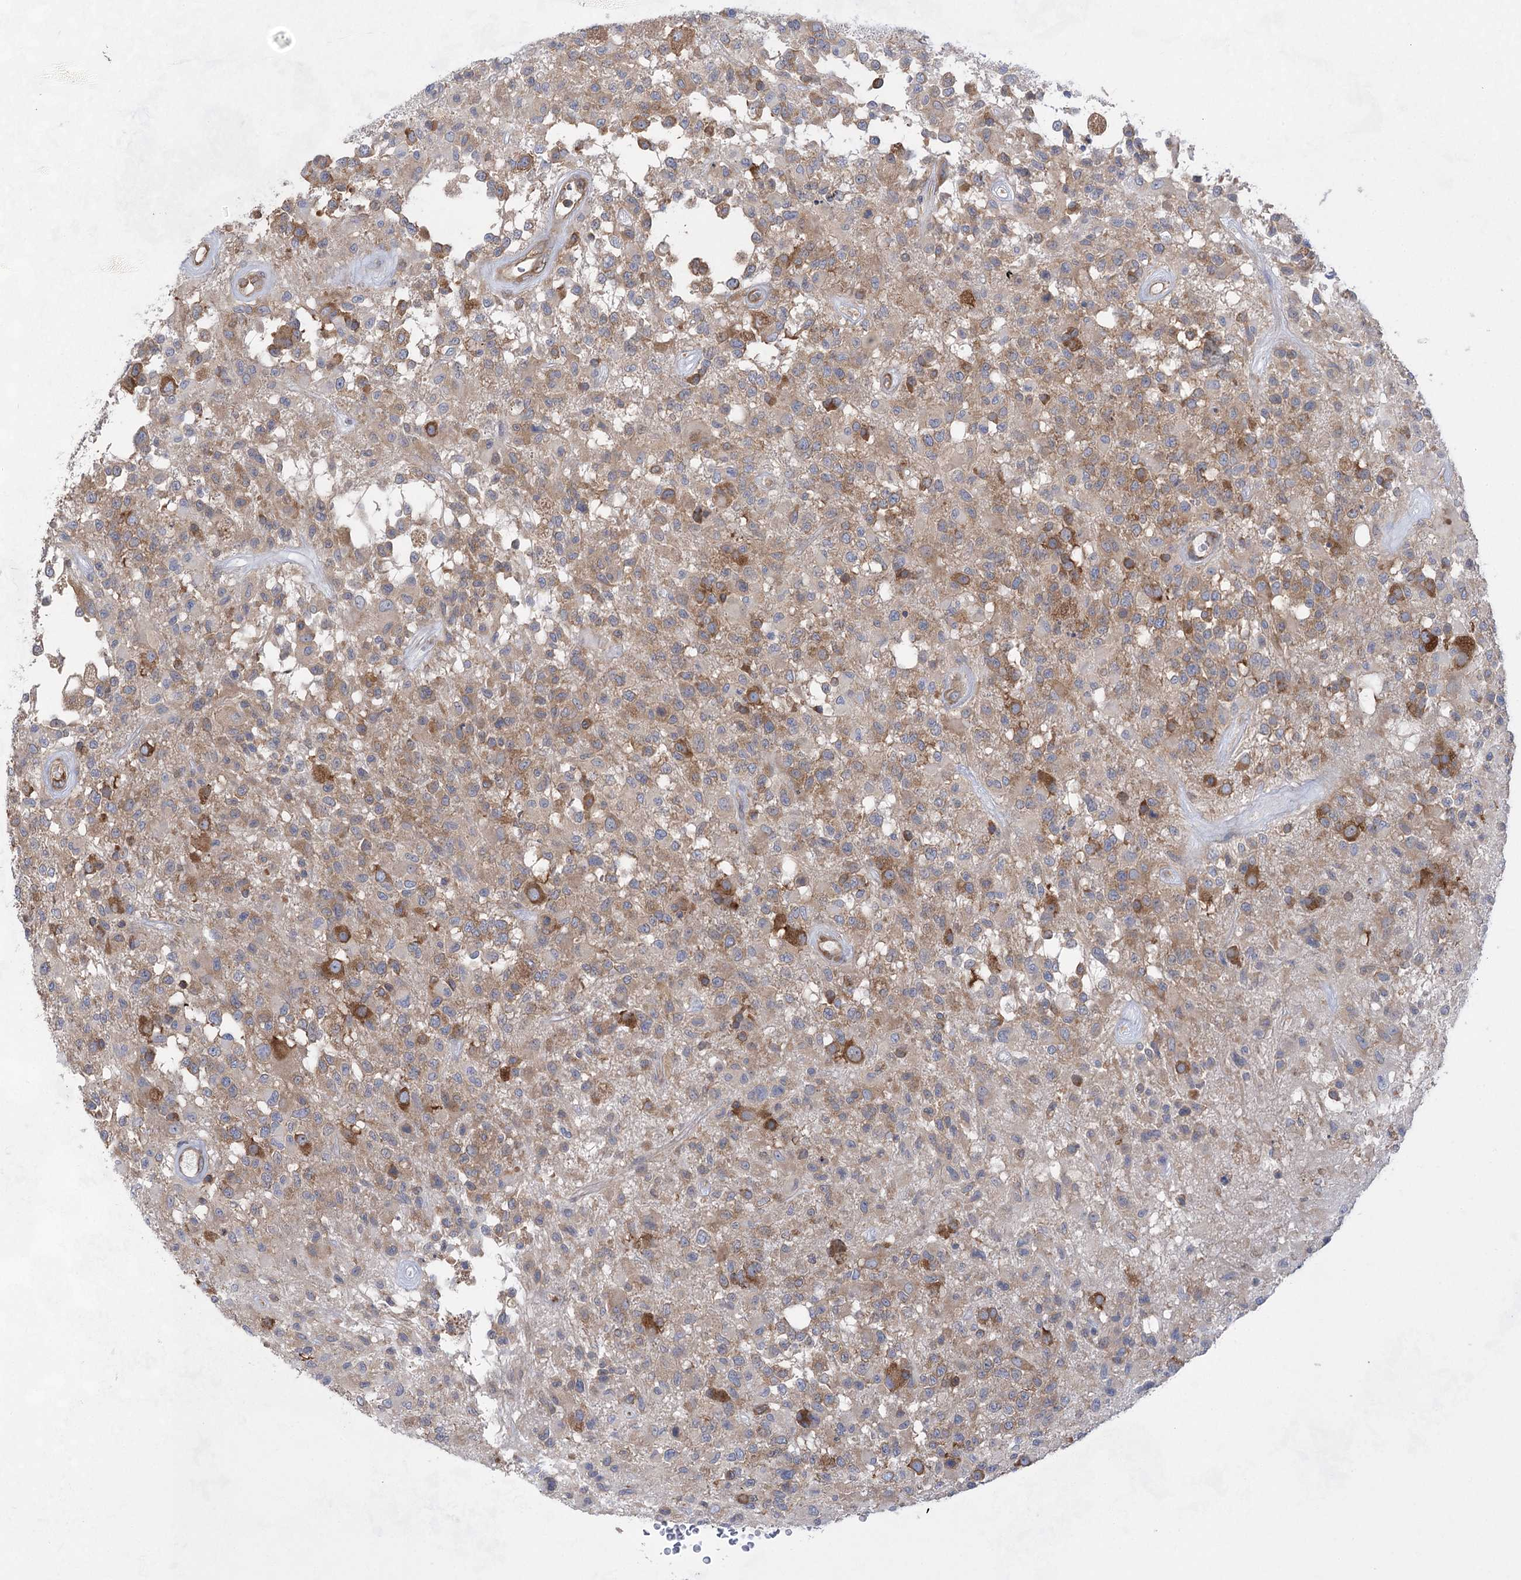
{"staining": {"intensity": "moderate", "quantity": "25%-75%", "location": "cytoplasmic/membranous"}, "tissue": "glioma", "cell_type": "Tumor cells", "image_type": "cancer", "snomed": [{"axis": "morphology", "description": "Glioma, malignant, High grade"}, {"axis": "morphology", "description": "Glioblastoma, NOS"}, {"axis": "topography", "description": "Brain"}], "caption": "This is an image of immunohistochemistry (IHC) staining of glioblastoma, which shows moderate expression in the cytoplasmic/membranous of tumor cells.", "gene": "EIF3A", "patient": {"sex": "male", "age": 60}}